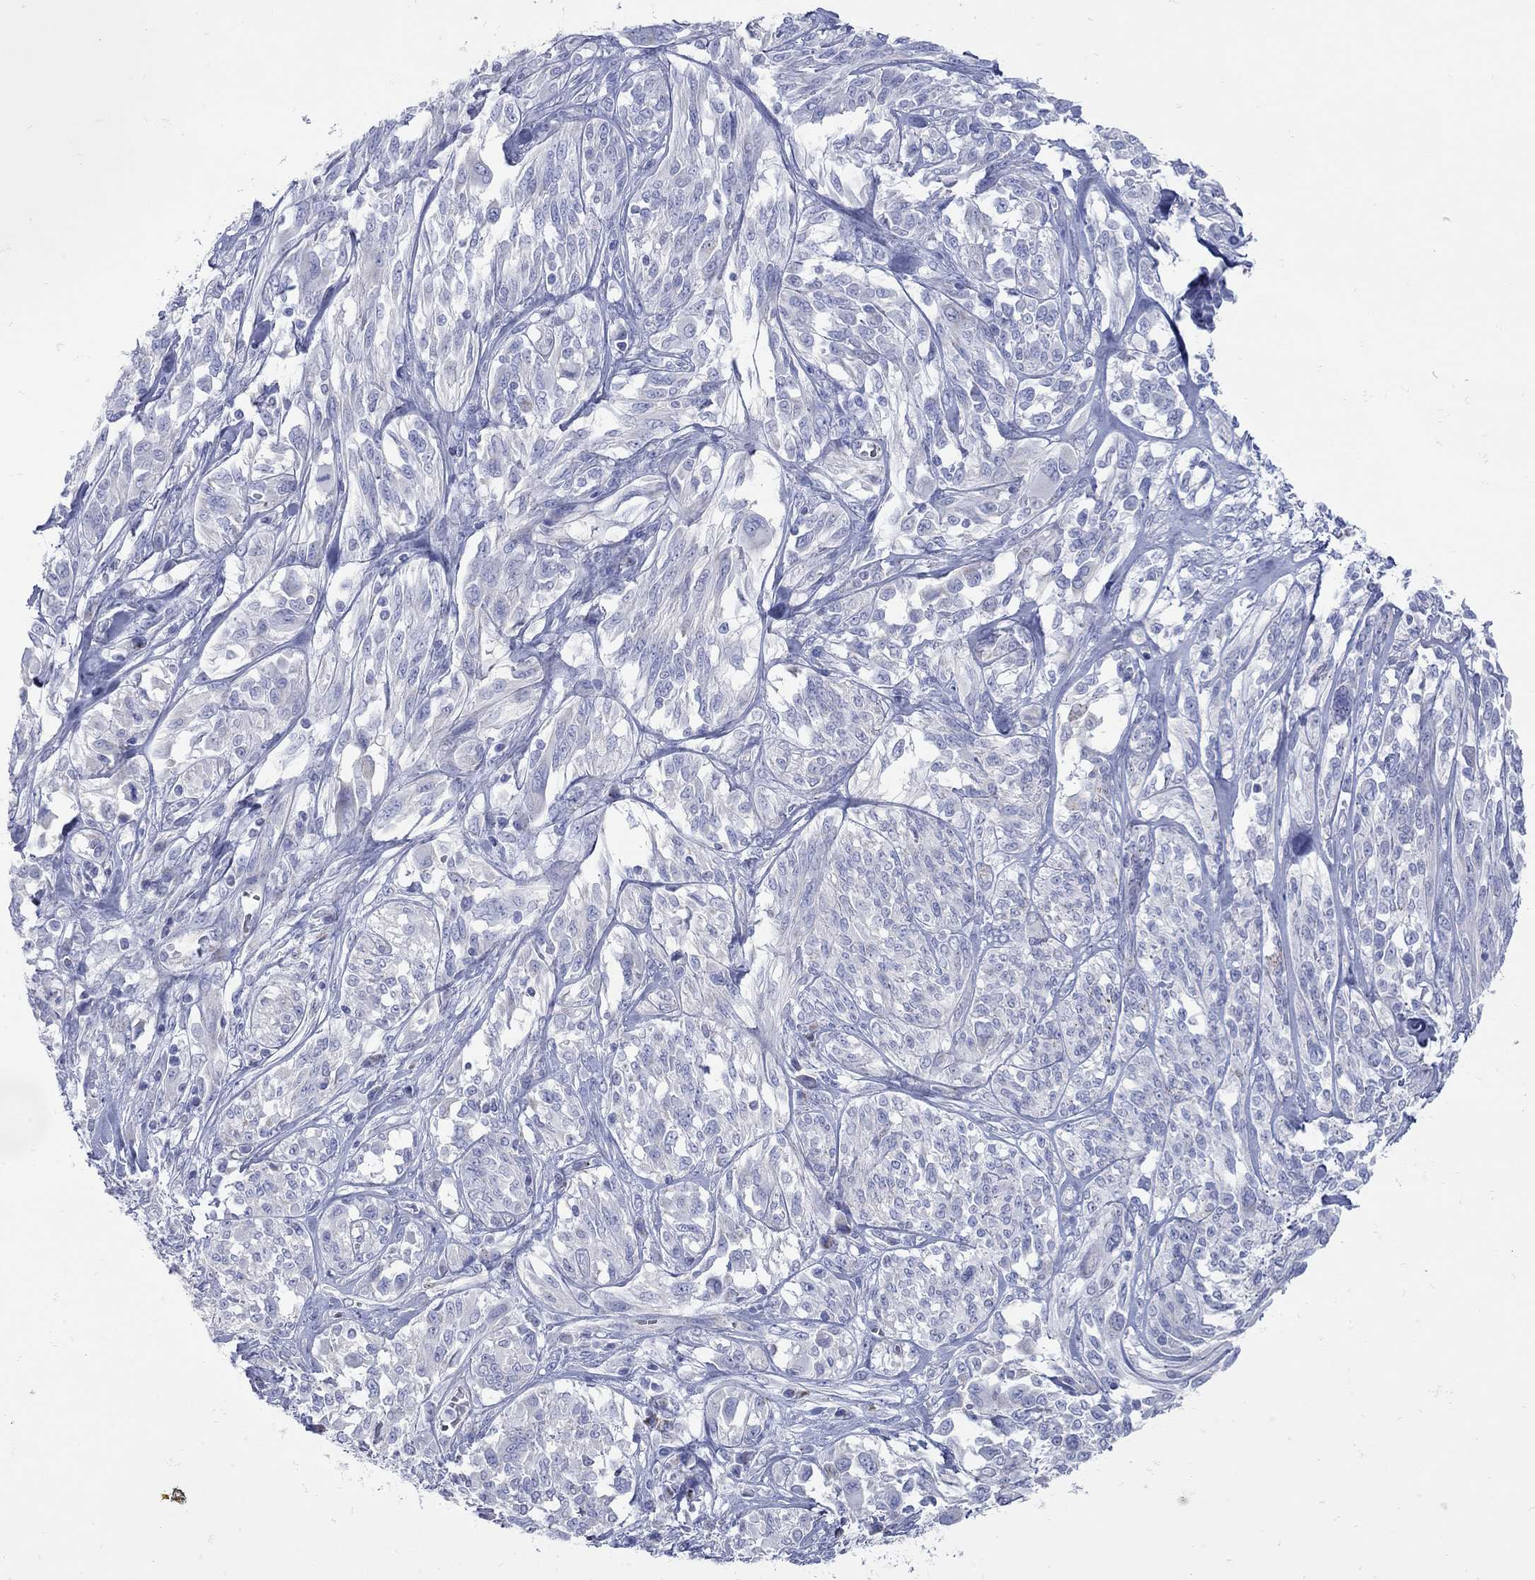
{"staining": {"intensity": "negative", "quantity": "none", "location": "none"}, "tissue": "melanoma", "cell_type": "Tumor cells", "image_type": "cancer", "snomed": [{"axis": "morphology", "description": "Malignant melanoma, NOS"}, {"axis": "topography", "description": "Skin"}], "caption": "There is no significant staining in tumor cells of melanoma. Nuclei are stained in blue.", "gene": "PDZD3", "patient": {"sex": "female", "age": 91}}